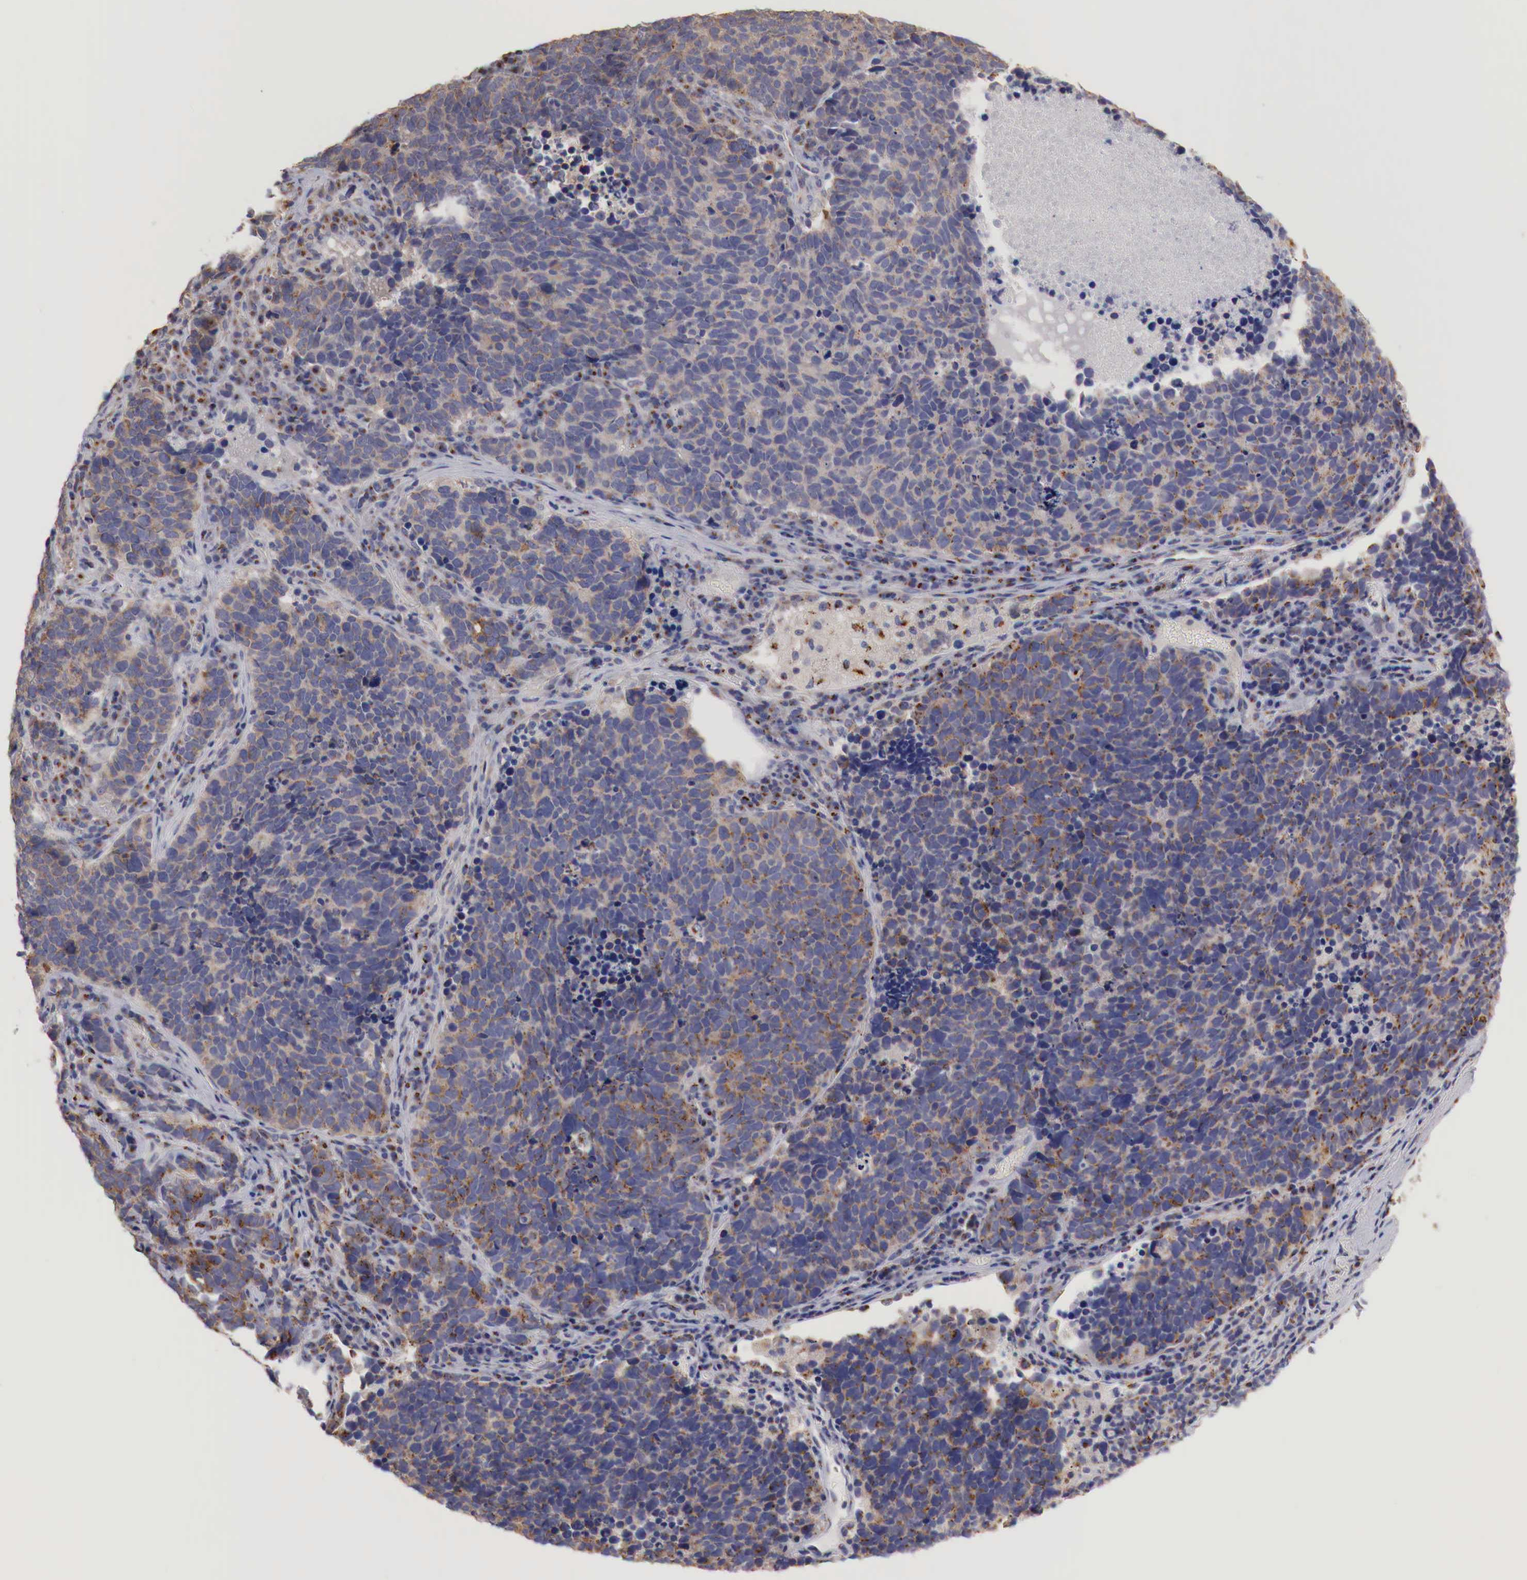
{"staining": {"intensity": "moderate", "quantity": ">75%", "location": "cytoplasmic/membranous"}, "tissue": "lung cancer", "cell_type": "Tumor cells", "image_type": "cancer", "snomed": [{"axis": "morphology", "description": "Neoplasm, malignant, NOS"}, {"axis": "topography", "description": "Lung"}], "caption": "Immunohistochemistry staining of lung cancer (malignant neoplasm), which exhibits medium levels of moderate cytoplasmic/membranous expression in about >75% of tumor cells indicating moderate cytoplasmic/membranous protein positivity. The staining was performed using DAB (3,3'-diaminobenzidine) (brown) for protein detection and nuclei were counterstained in hematoxylin (blue).", "gene": "SYAP1", "patient": {"sex": "female", "age": 75}}